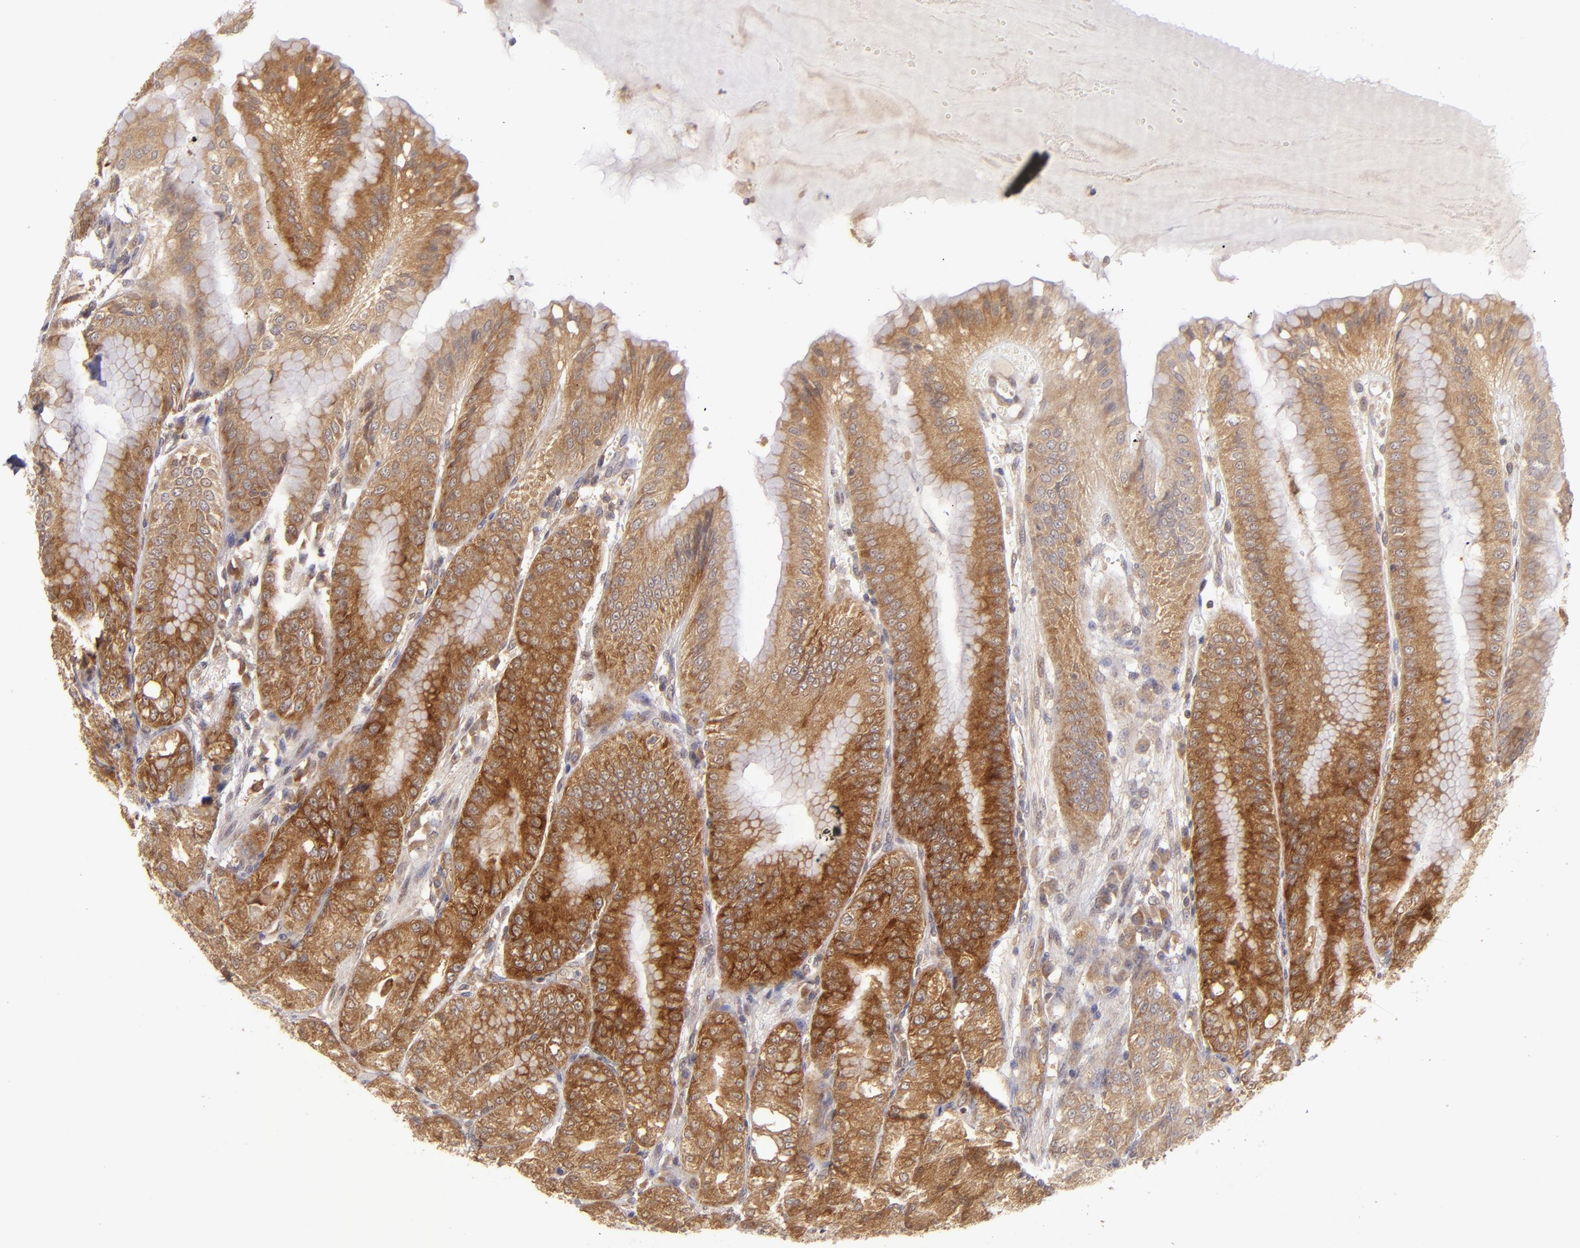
{"staining": {"intensity": "strong", "quantity": ">75%", "location": "cytoplasmic/membranous"}, "tissue": "stomach", "cell_type": "Glandular cells", "image_type": "normal", "snomed": [{"axis": "morphology", "description": "Normal tissue, NOS"}, {"axis": "topography", "description": "Stomach, lower"}], "caption": "Brown immunohistochemical staining in normal human stomach displays strong cytoplasmic/membranous expression in about >75% of glandular cells.", "gene": "PTPN13", "patient": {"sex": "male", "age": 71}}